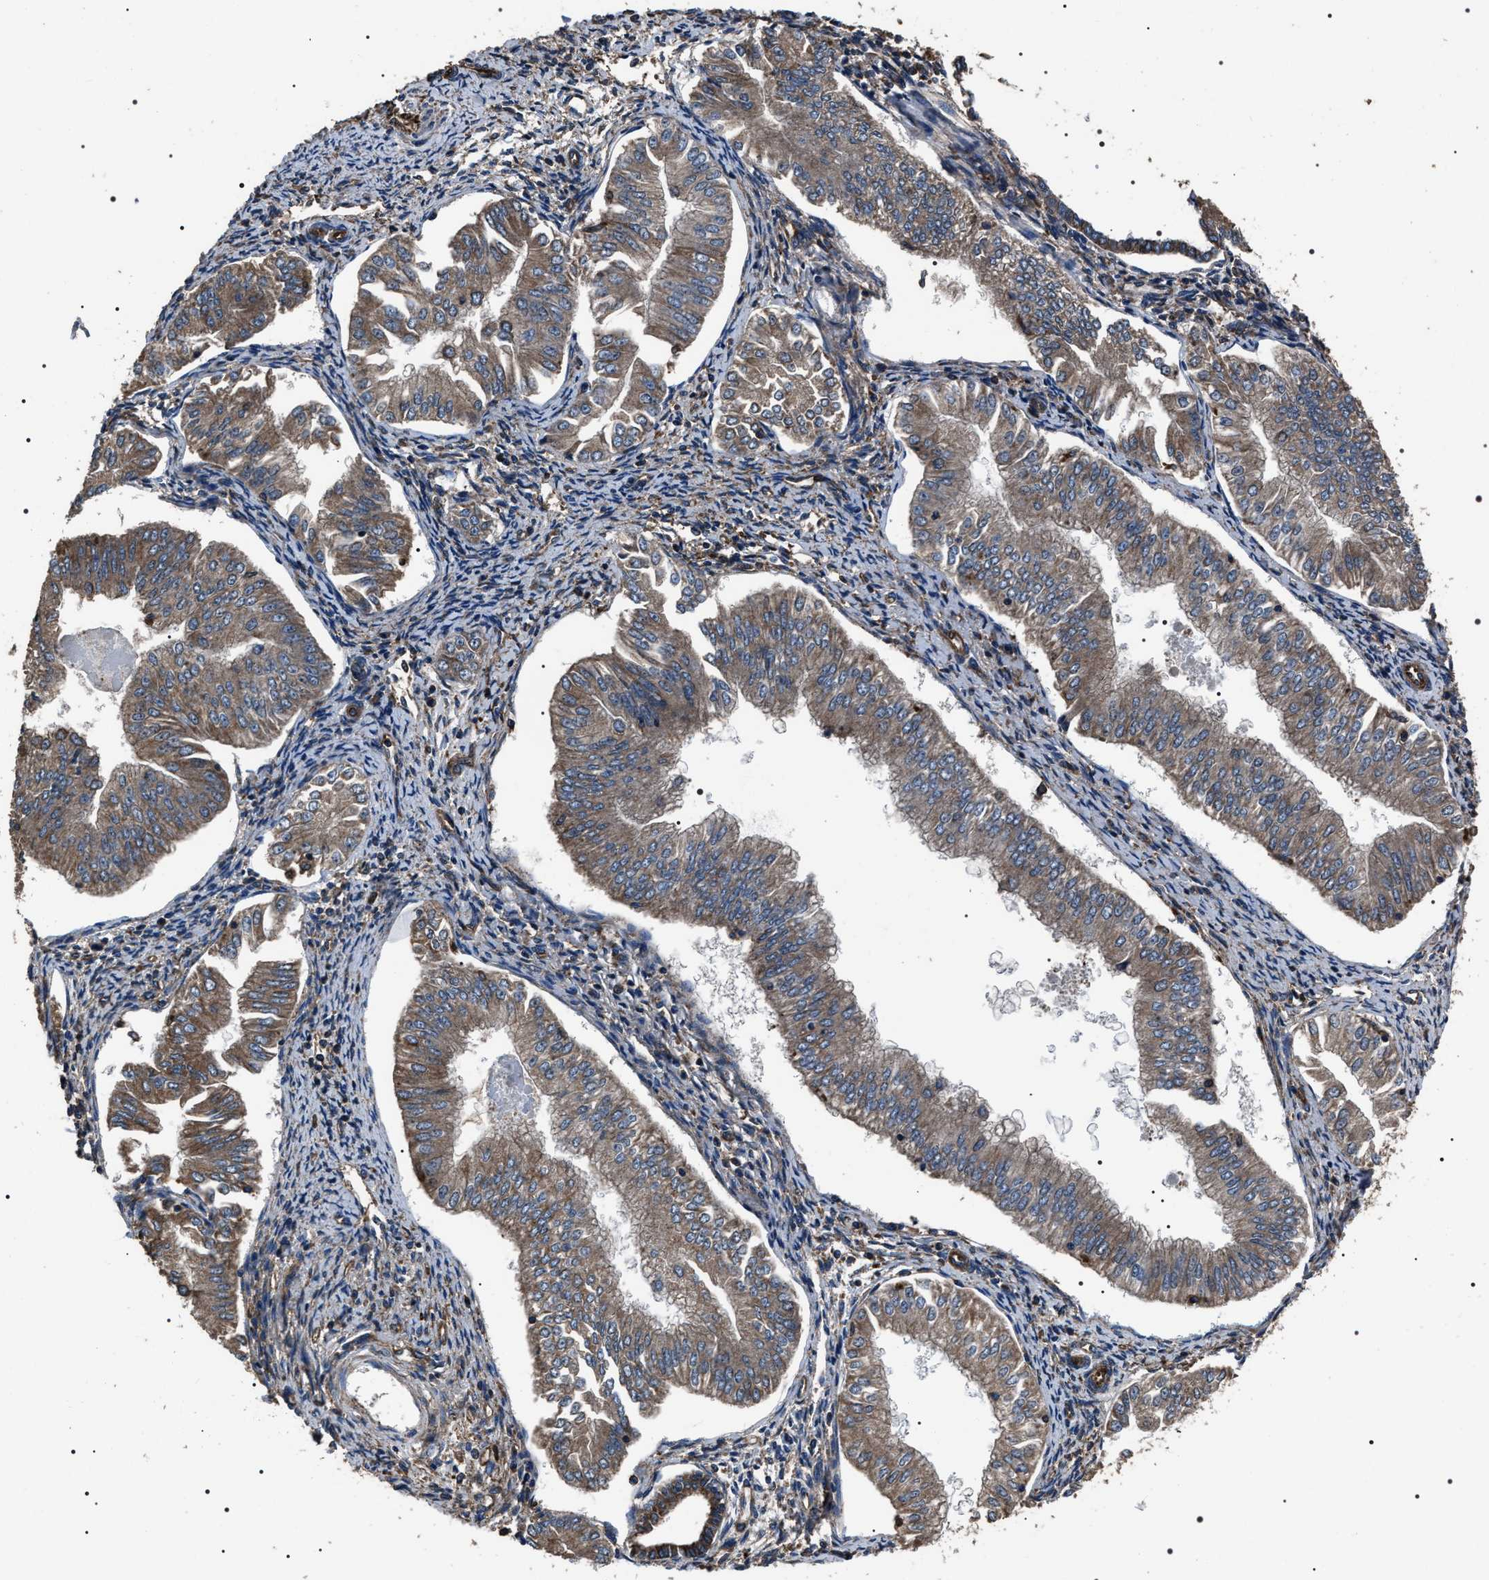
{"staining": {"intensity": "weak", "quantity": ">75%", "location": "cytoplasmic/membranous"}, "tissue": "endometrial cancer", "cell_type": "Tumor cells", "image_type": "cancer", "snomed": [{"axis": "morphology", "description": "Normal tissue, NOS"}, {"axis": "morphology", "description": "Adenocarcinoma, NOS"}, {"axis": "topography", "description": "Endometrium"}], "caption": "Endometrial cancer stained with immunohistochemistry exhibits weak cytoplasmic/membranous expression in about >75% of tumor cells.", "gene": "HSCB", "patient": {"sex": "female", "age": 53}}